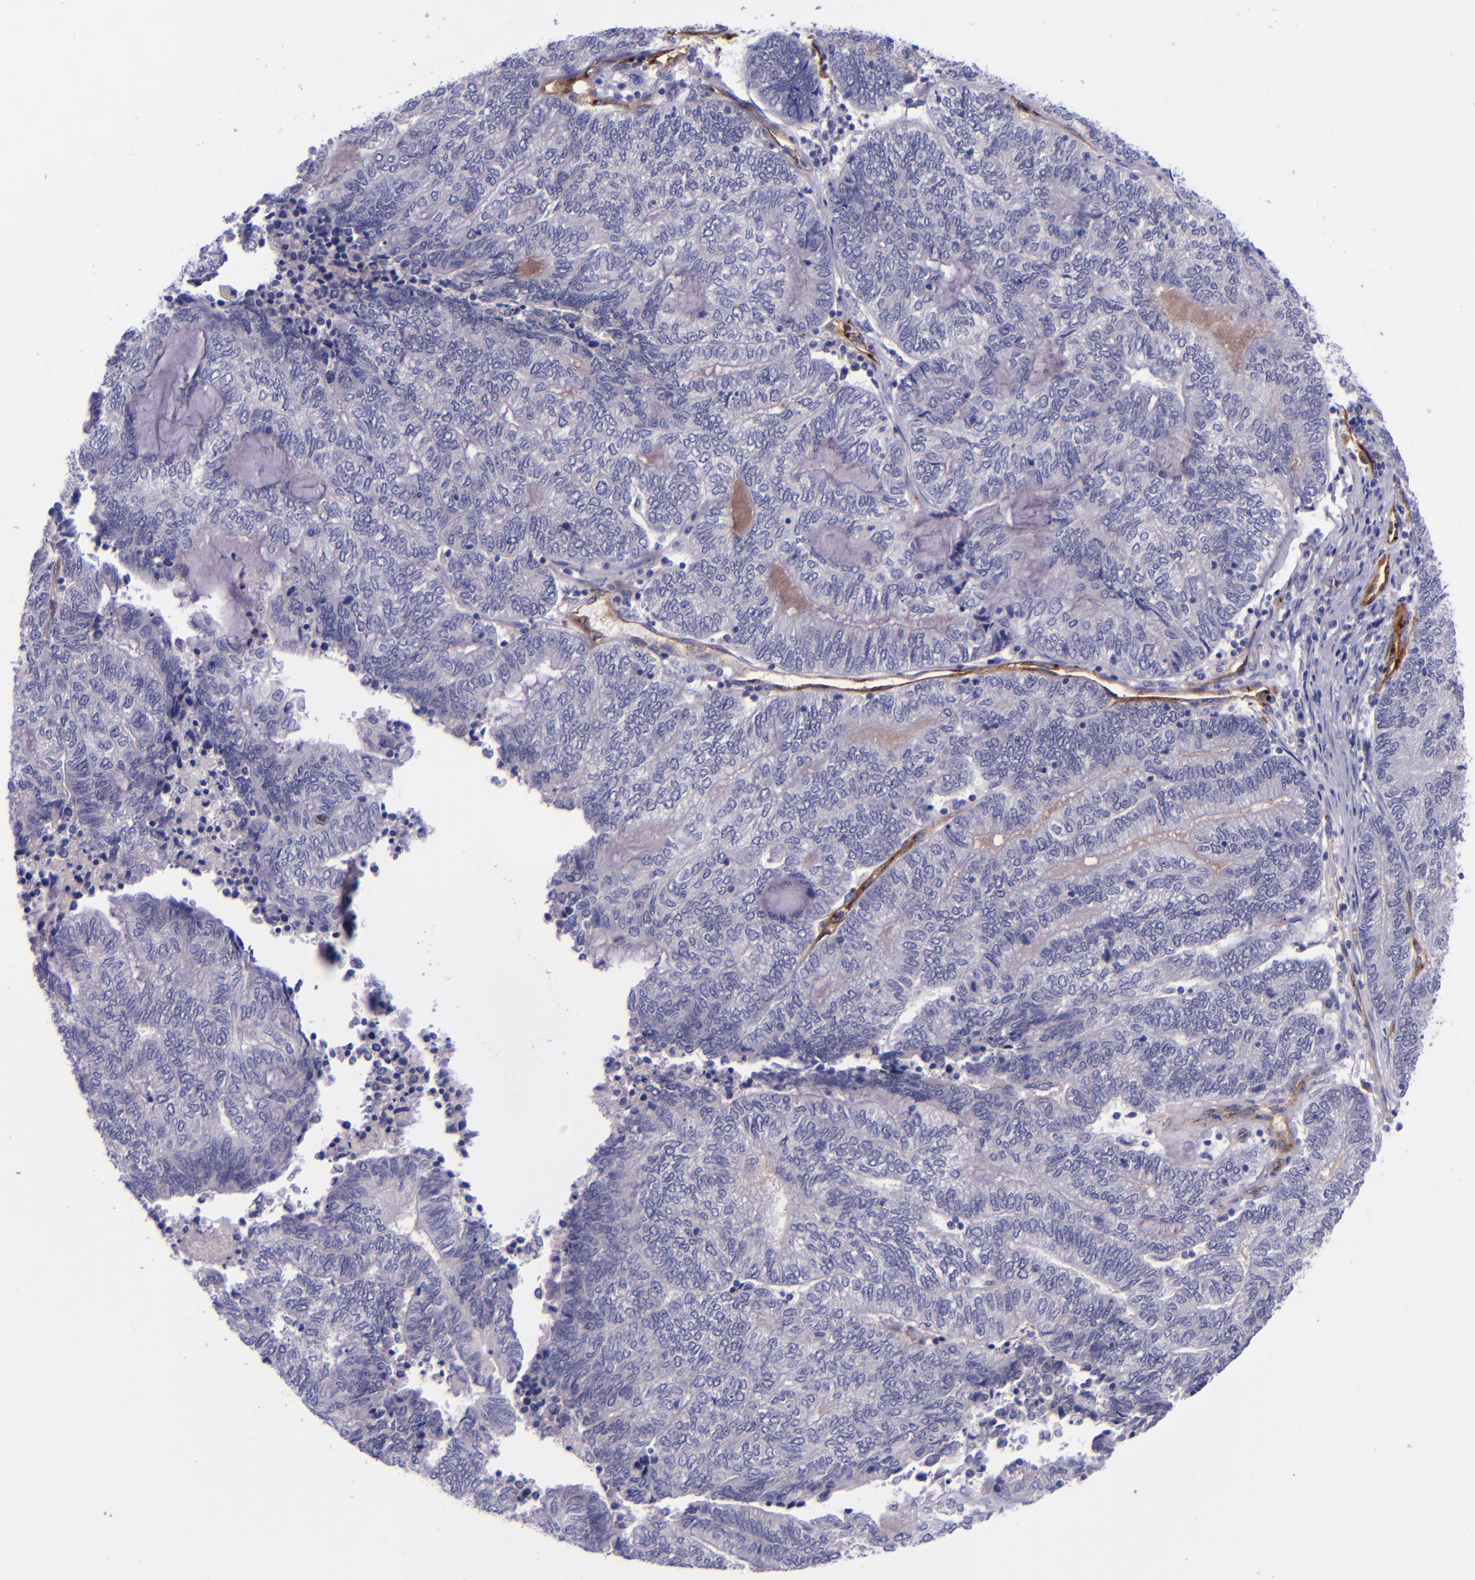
{"staining": {"intensity": "negative", "quantity": "none", "location": "none"}, "tissue": "endometrial cancer", "cell_type": "Tumor cells", "image_type": "cancer", "snomed": [{"axis": "morphology", "description": "Adenocarcinoma, NOS"}, {"axis": "topography", "description": "Uterus"}, {"axis": "topography", "description": "Endometrium"}], "caption": "An immunohistochemistry image of endometrial cancer is shown. There is no staining in tumor cells of endometrial cancer.", "gene": "NOS3", "patient": {"sex": "female", "age": 70}}